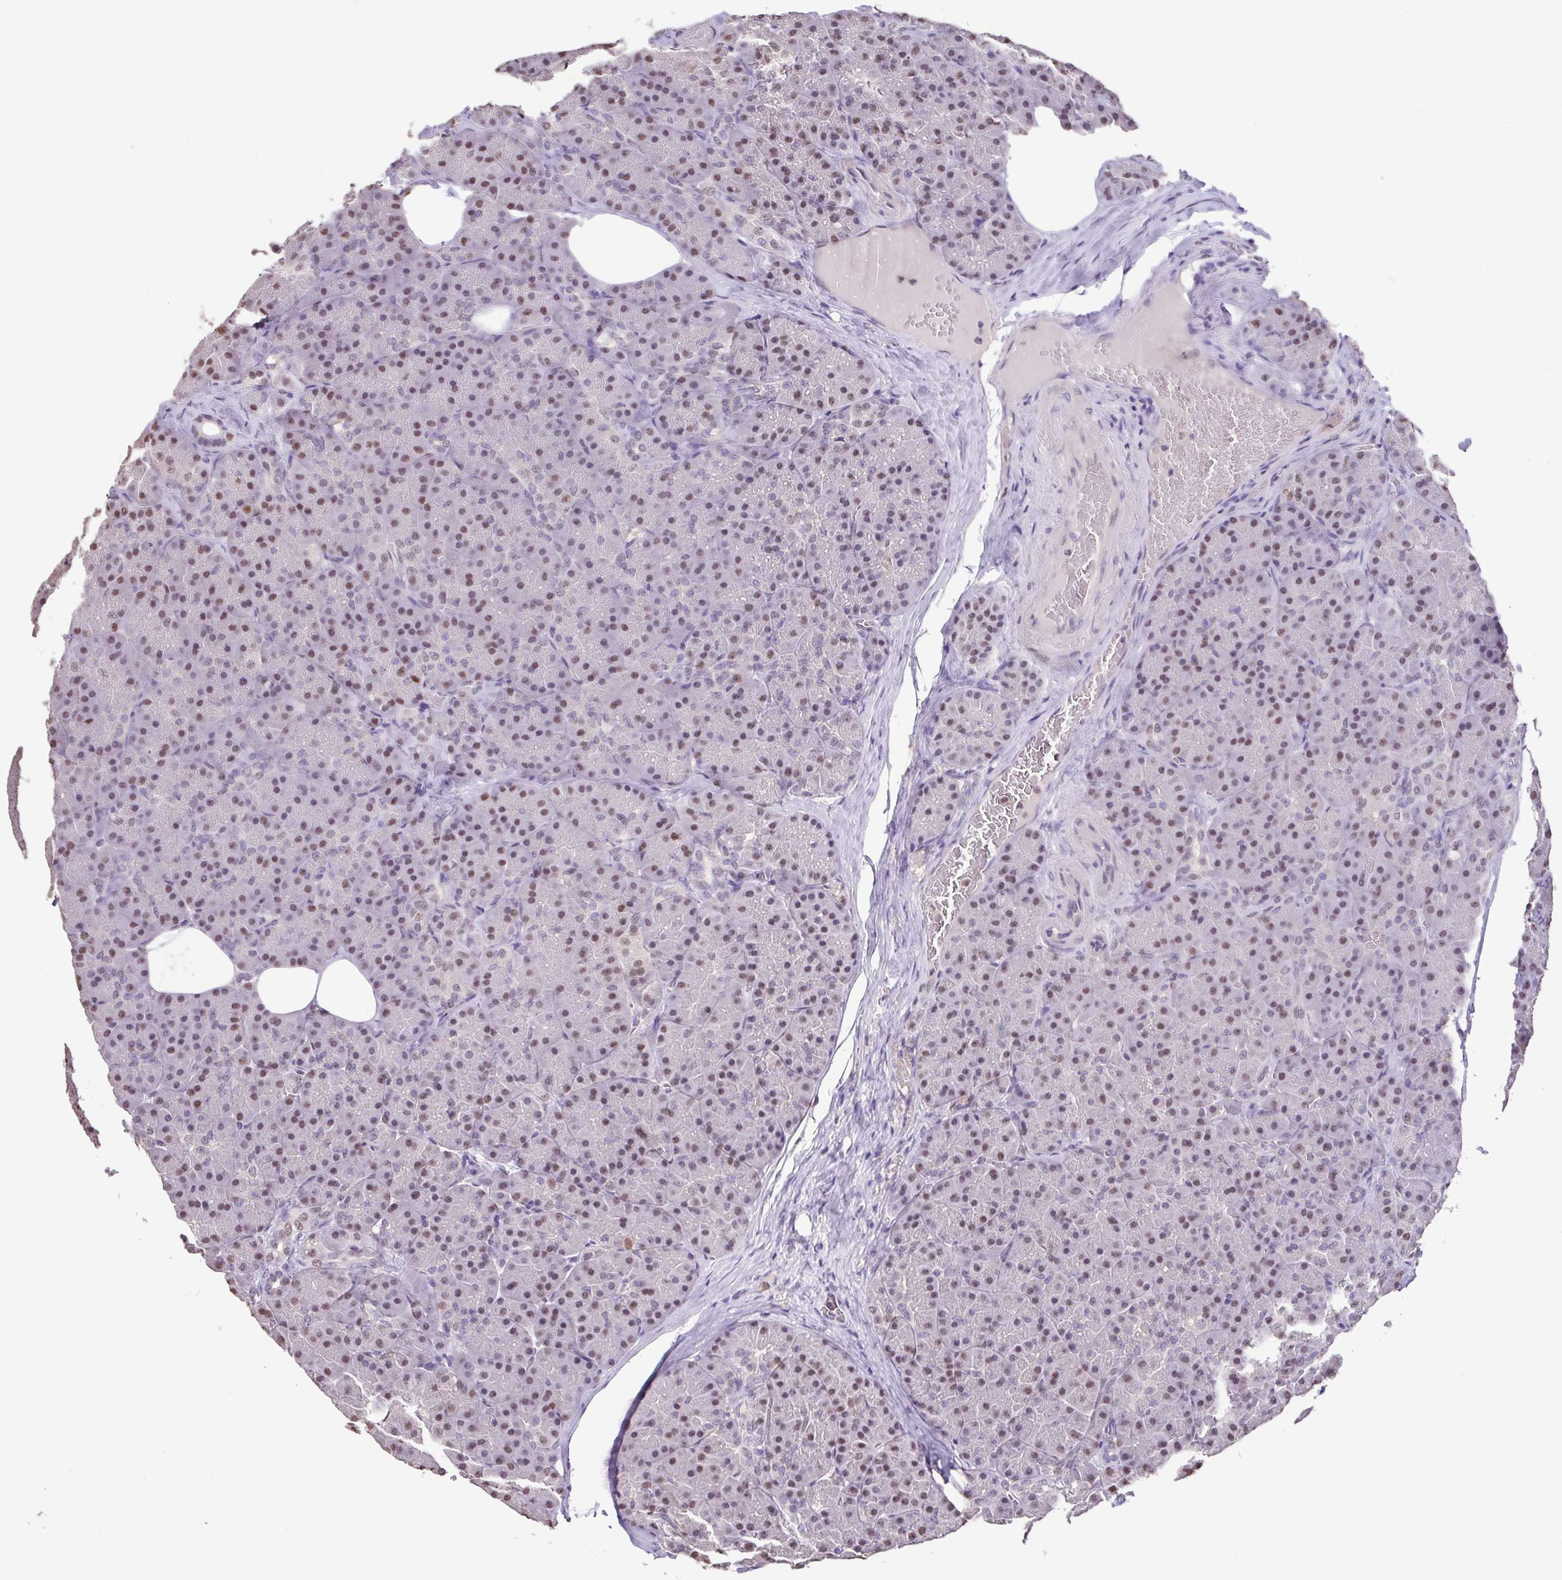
{"staining": {"intensity": "moderate", "quantity": "25%-75%", "location": "nuclear"}, "tissue": "pancreas", "cell_type": "Exocrine glandular cells", "image_type": "normal", "snomed": [{"axis": "morphology", "description": "Normal tissue, NOS"}, {"axis": "topography", "description": "Pancreas"}], "caption": "About 25%-75% of exocrine glandular cells in benign human pancreas exhibit moderate nuclear protein positivity as visualized by brown immunohistochemical staining.", "gene": "ACTRT3", "patient": {"sex": "male", "age": 57}}